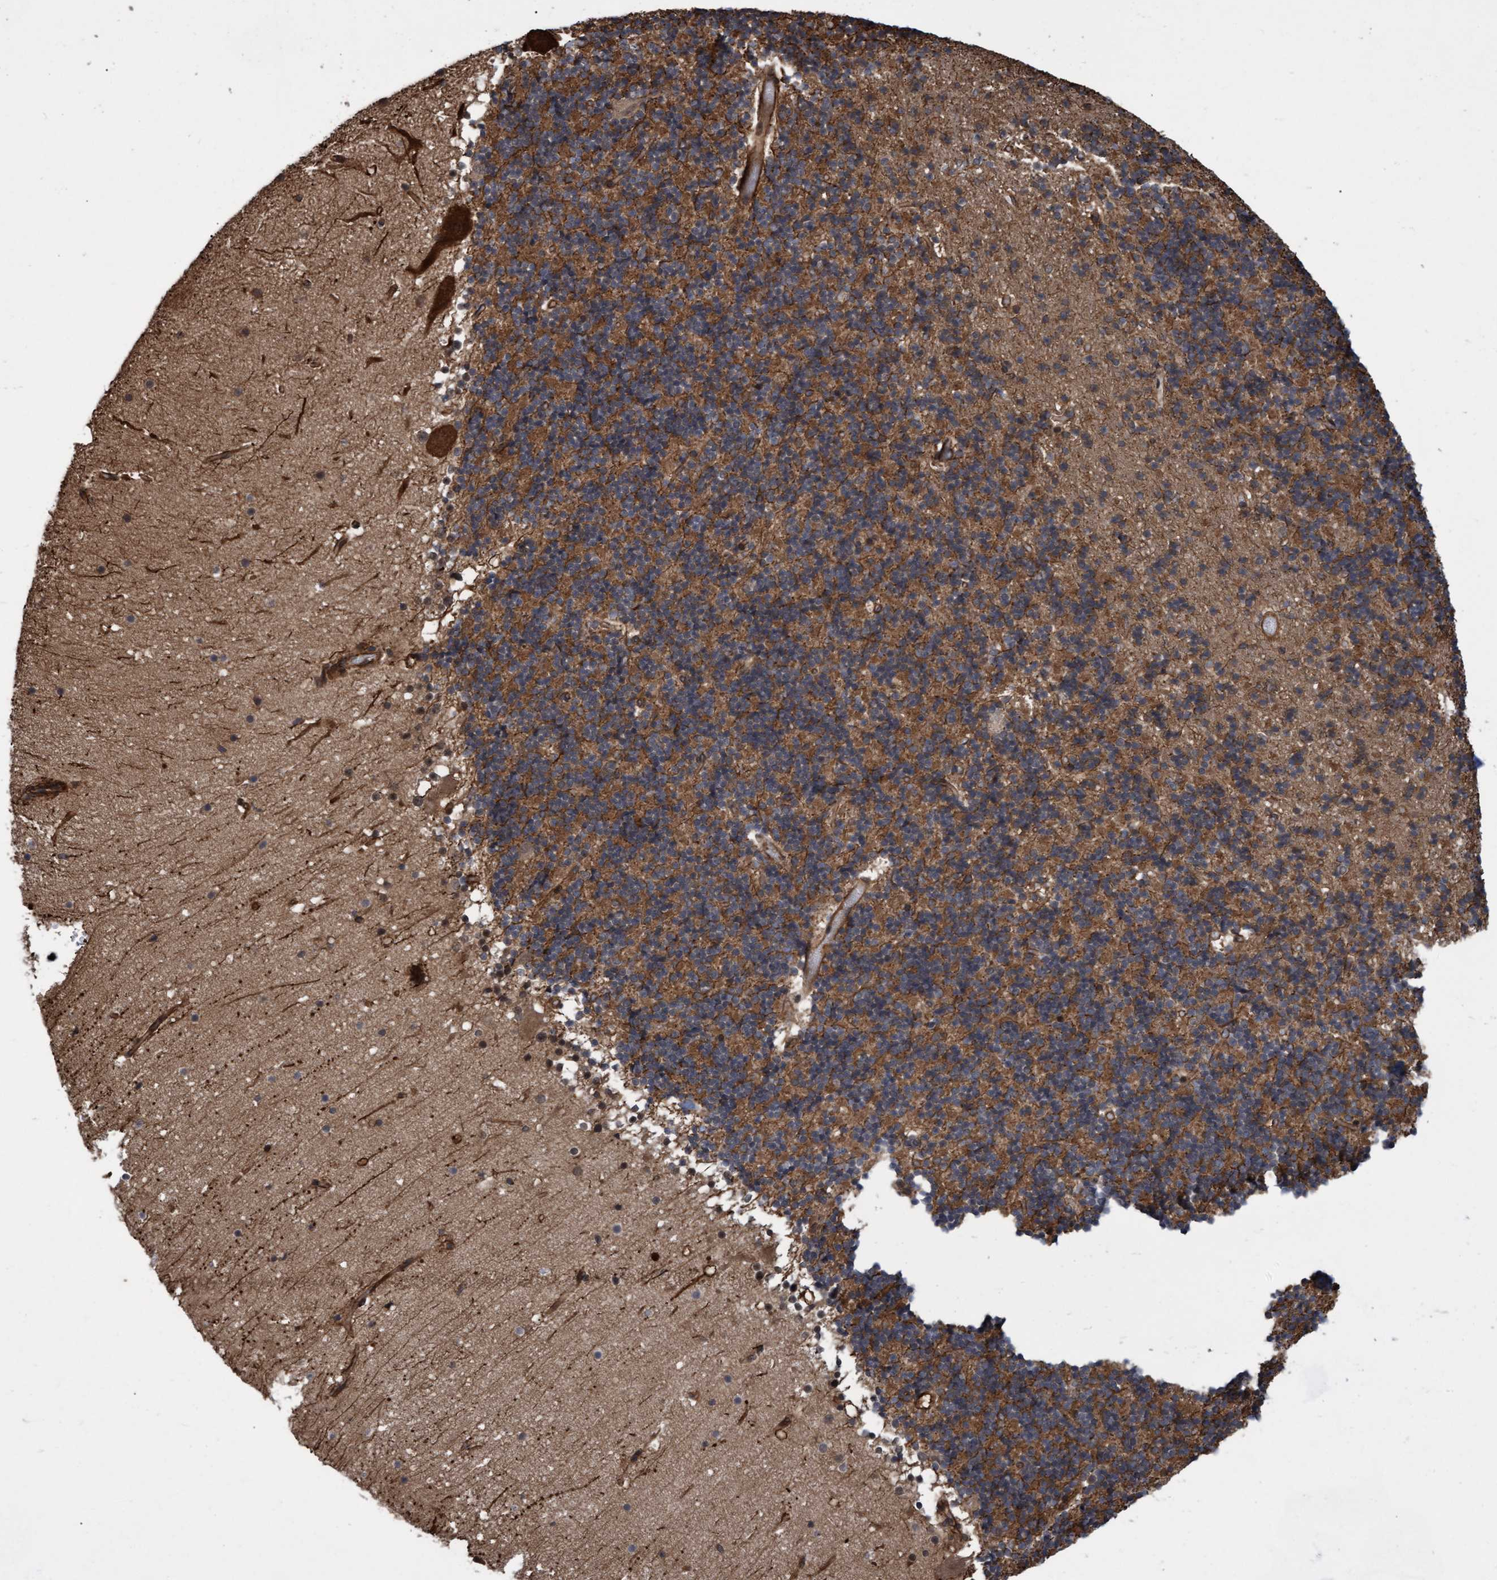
{"staining": {"intensity": "moderate", "quantity": ">75%", "location": "cytoplasmic/membranous"}, "tissue": "cerebellum", "cell_type": "Cells in granular layer", "image_type": "normal", "snomed": [{"axis": "morphology", "description": "Normal tissue, NOS"}, {"axis": "topography", "description": "Cerebellum"}], "caption": "The photomicrograph demonstrates staining of benign cerebellum, revealing moderate cytoplasmic/membranous protein positivity (brown color) within cells in granular layer.", "gene": "TNFRSF10B", "patient": {"sex": "male", "age": 57}}